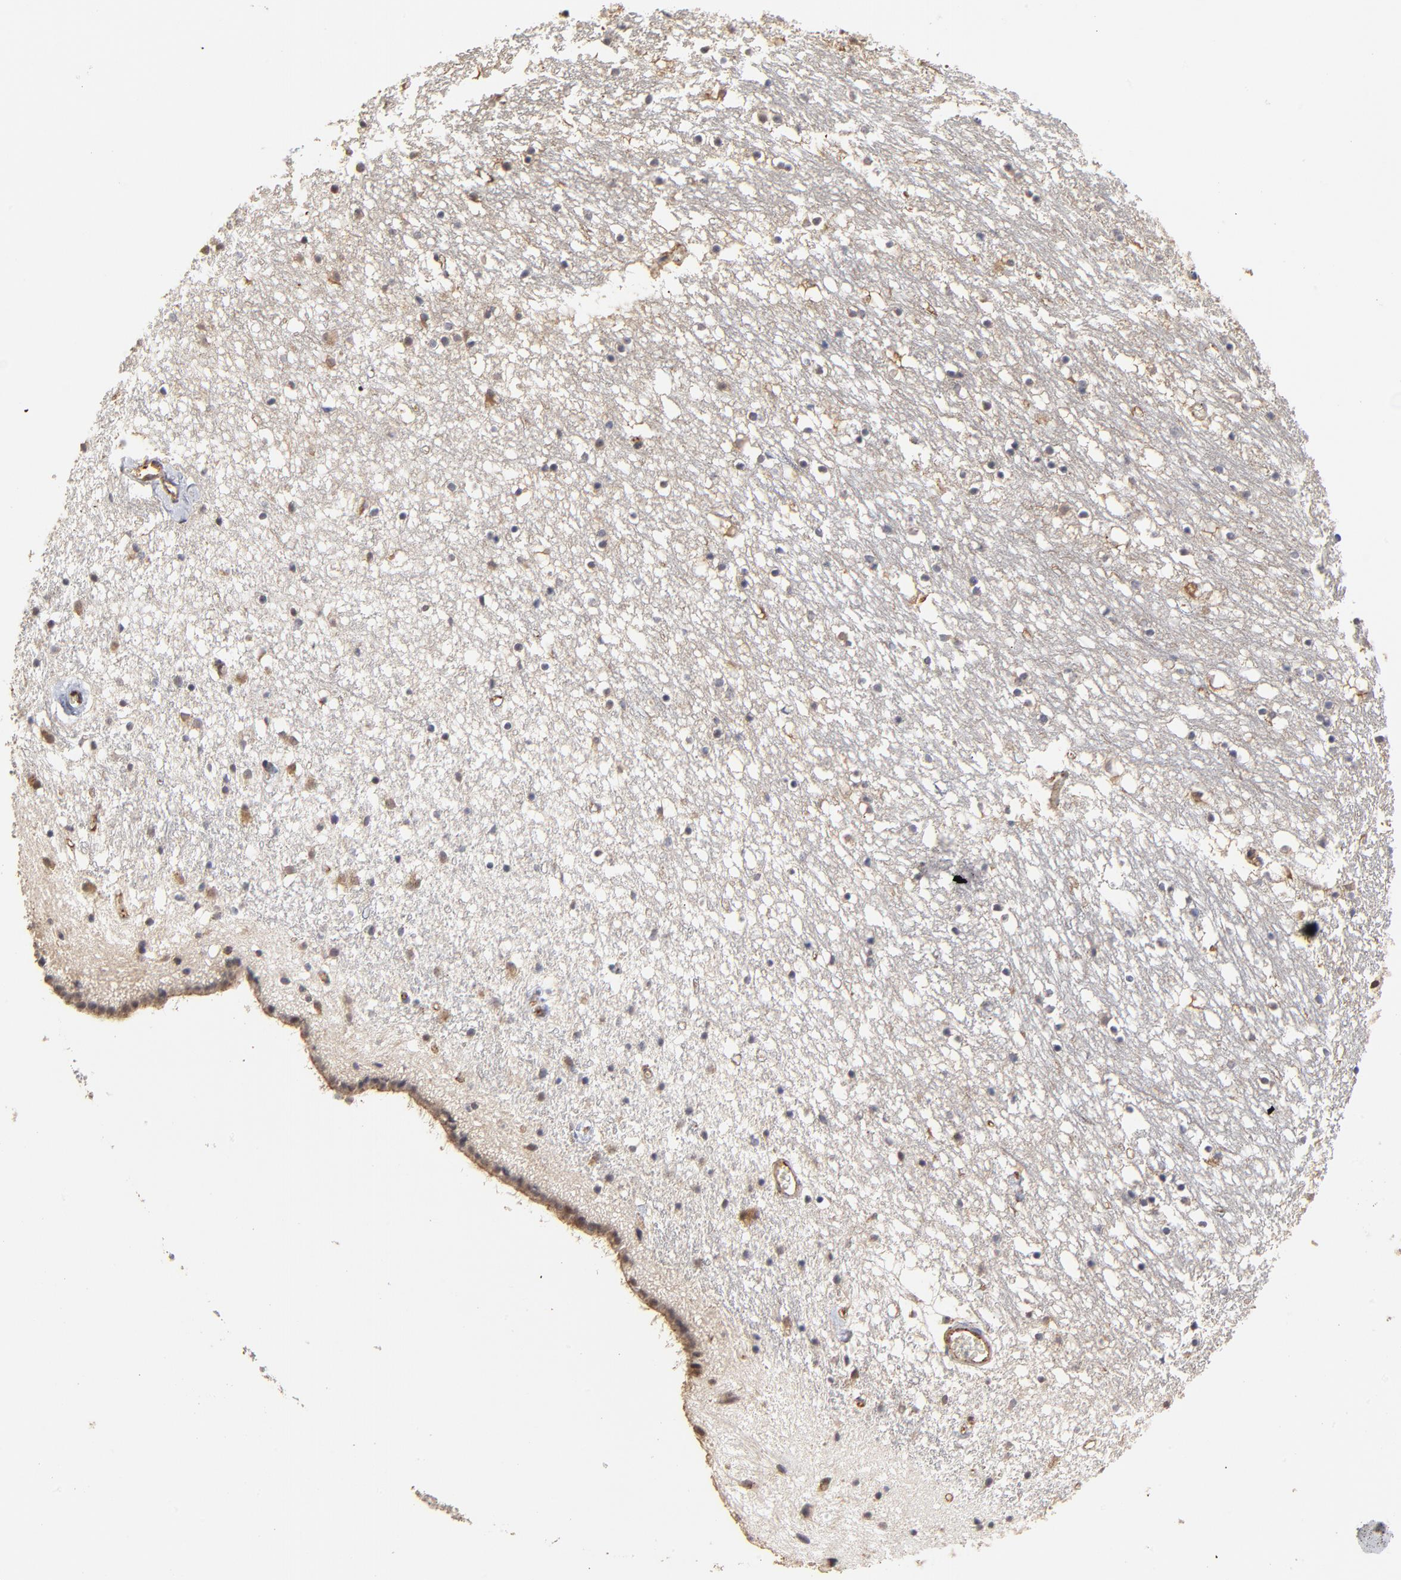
{"staining": {"intensity": "negative", "quantity": "none", "location": "none"}, "tissue": "caudate", "cell_type": "Glial cells", "image_type": "normal", "snomed": [{"axis": "morphology", "description": "Normal tissue, NOS"}, {"axis": "topography", "description": "Lateral ventricle wall"}], "caption": "Immunohistochemistry (IHC) of normal human caudate displays no staining in glial cells.", "gene": "ASB8", "patient": {"sex": "male", "age": 45}}